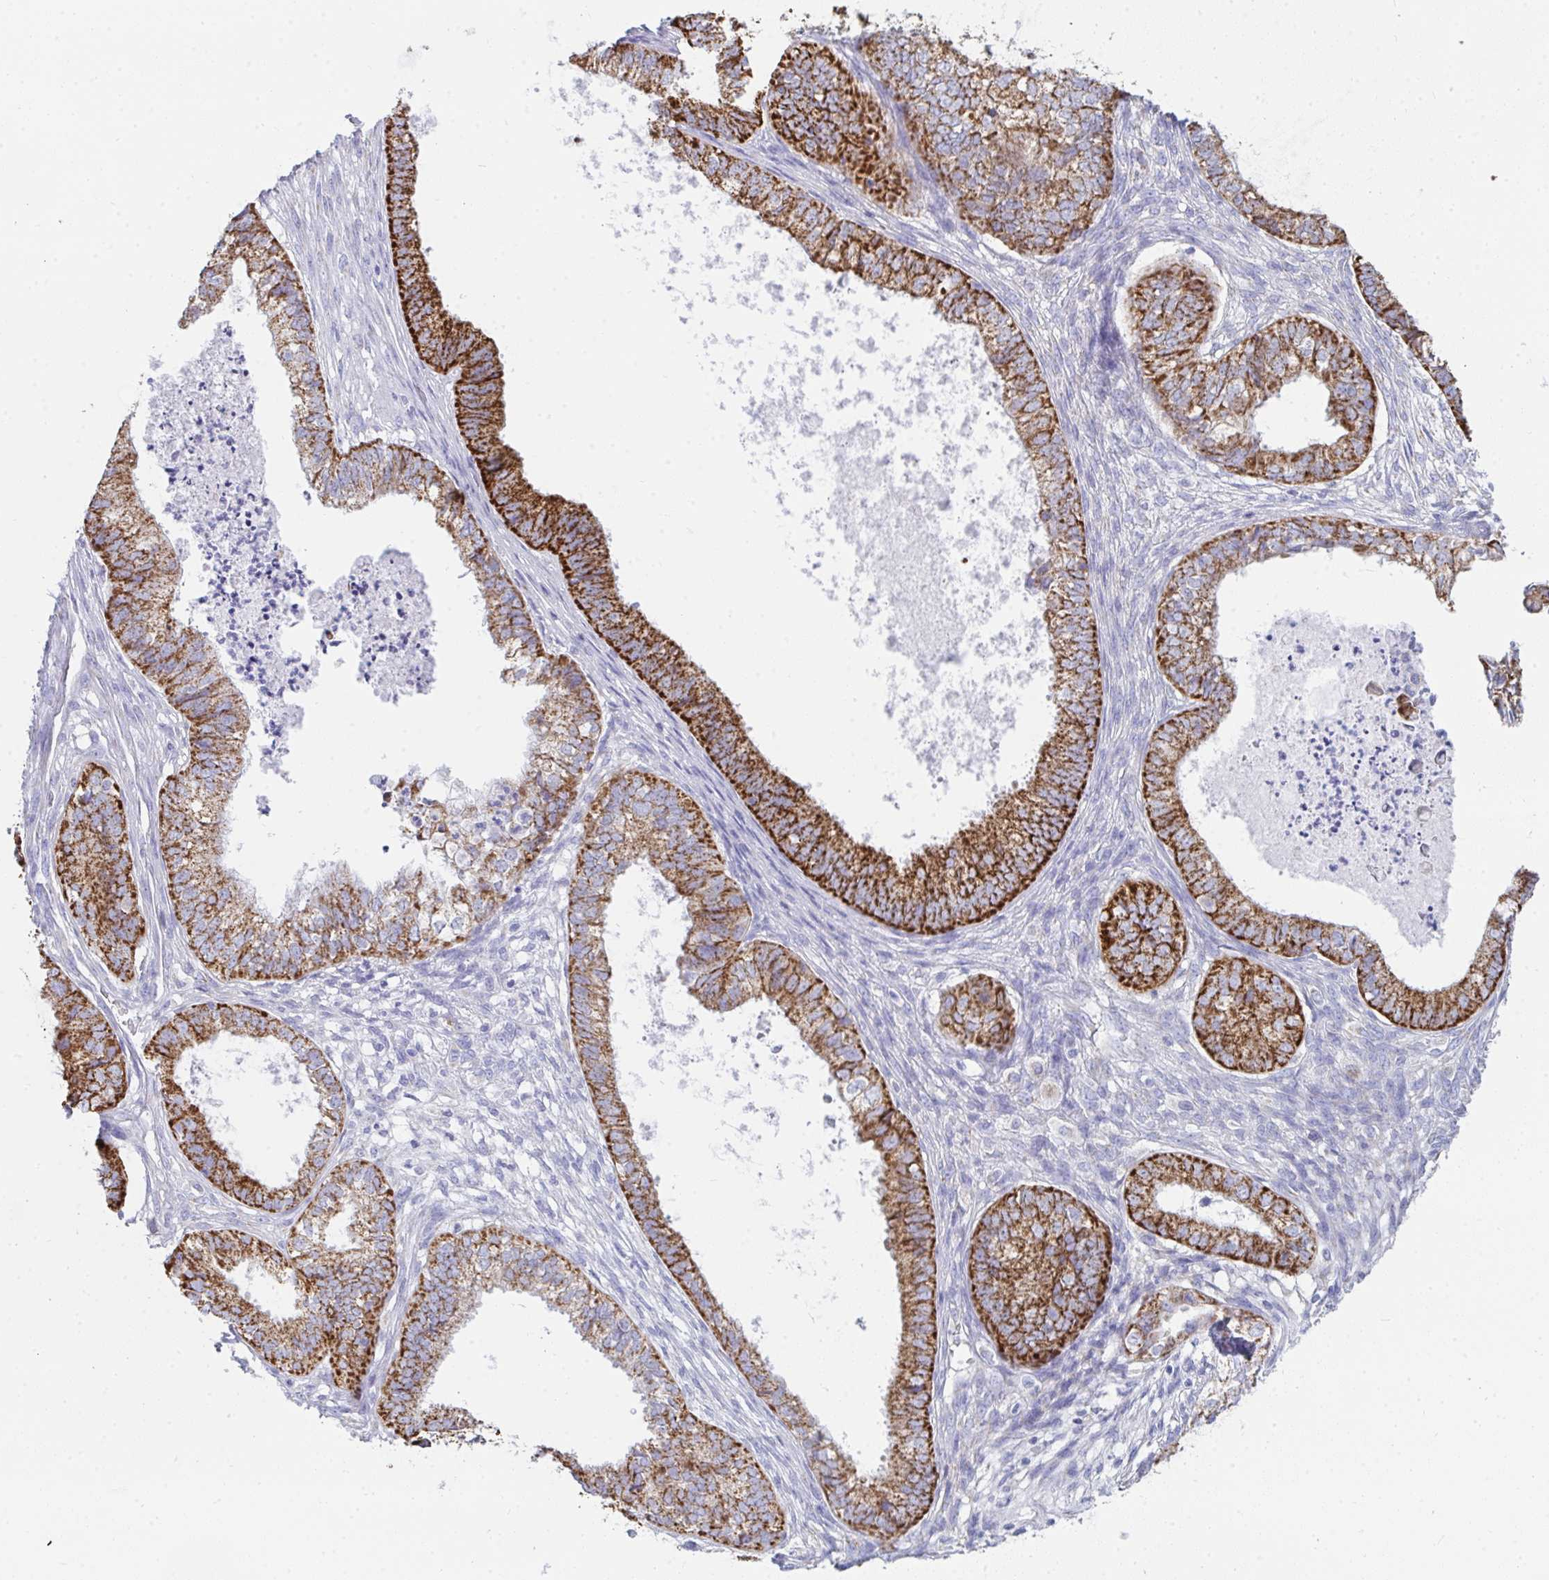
{"staining": {"intensity": "strong", "quantity": ">75%", "location": "cytoplasmic/membranous"}, "tissue": "ovarian cancer", "cell_type": "Tumor cells", "image_type": "cancer", "snomed": [{"axis": "morphology", "description": "Carcinoma, endometroid"}, {"axis": "topography", "description": "Ovary"}], "caption": "IHC of human ovarian cancer (endometroid carcinoma) exhibits high levels of strong cytoplasmic/membranous positivity in approximately >75% of tumor cells. The staining is performed using DAB brown chromogen to label protein expression. The nuclei are counter-stained blue using hematoxylin.", "gene": "AIFM1", "patient": {"sex": "female", "age": 64}}